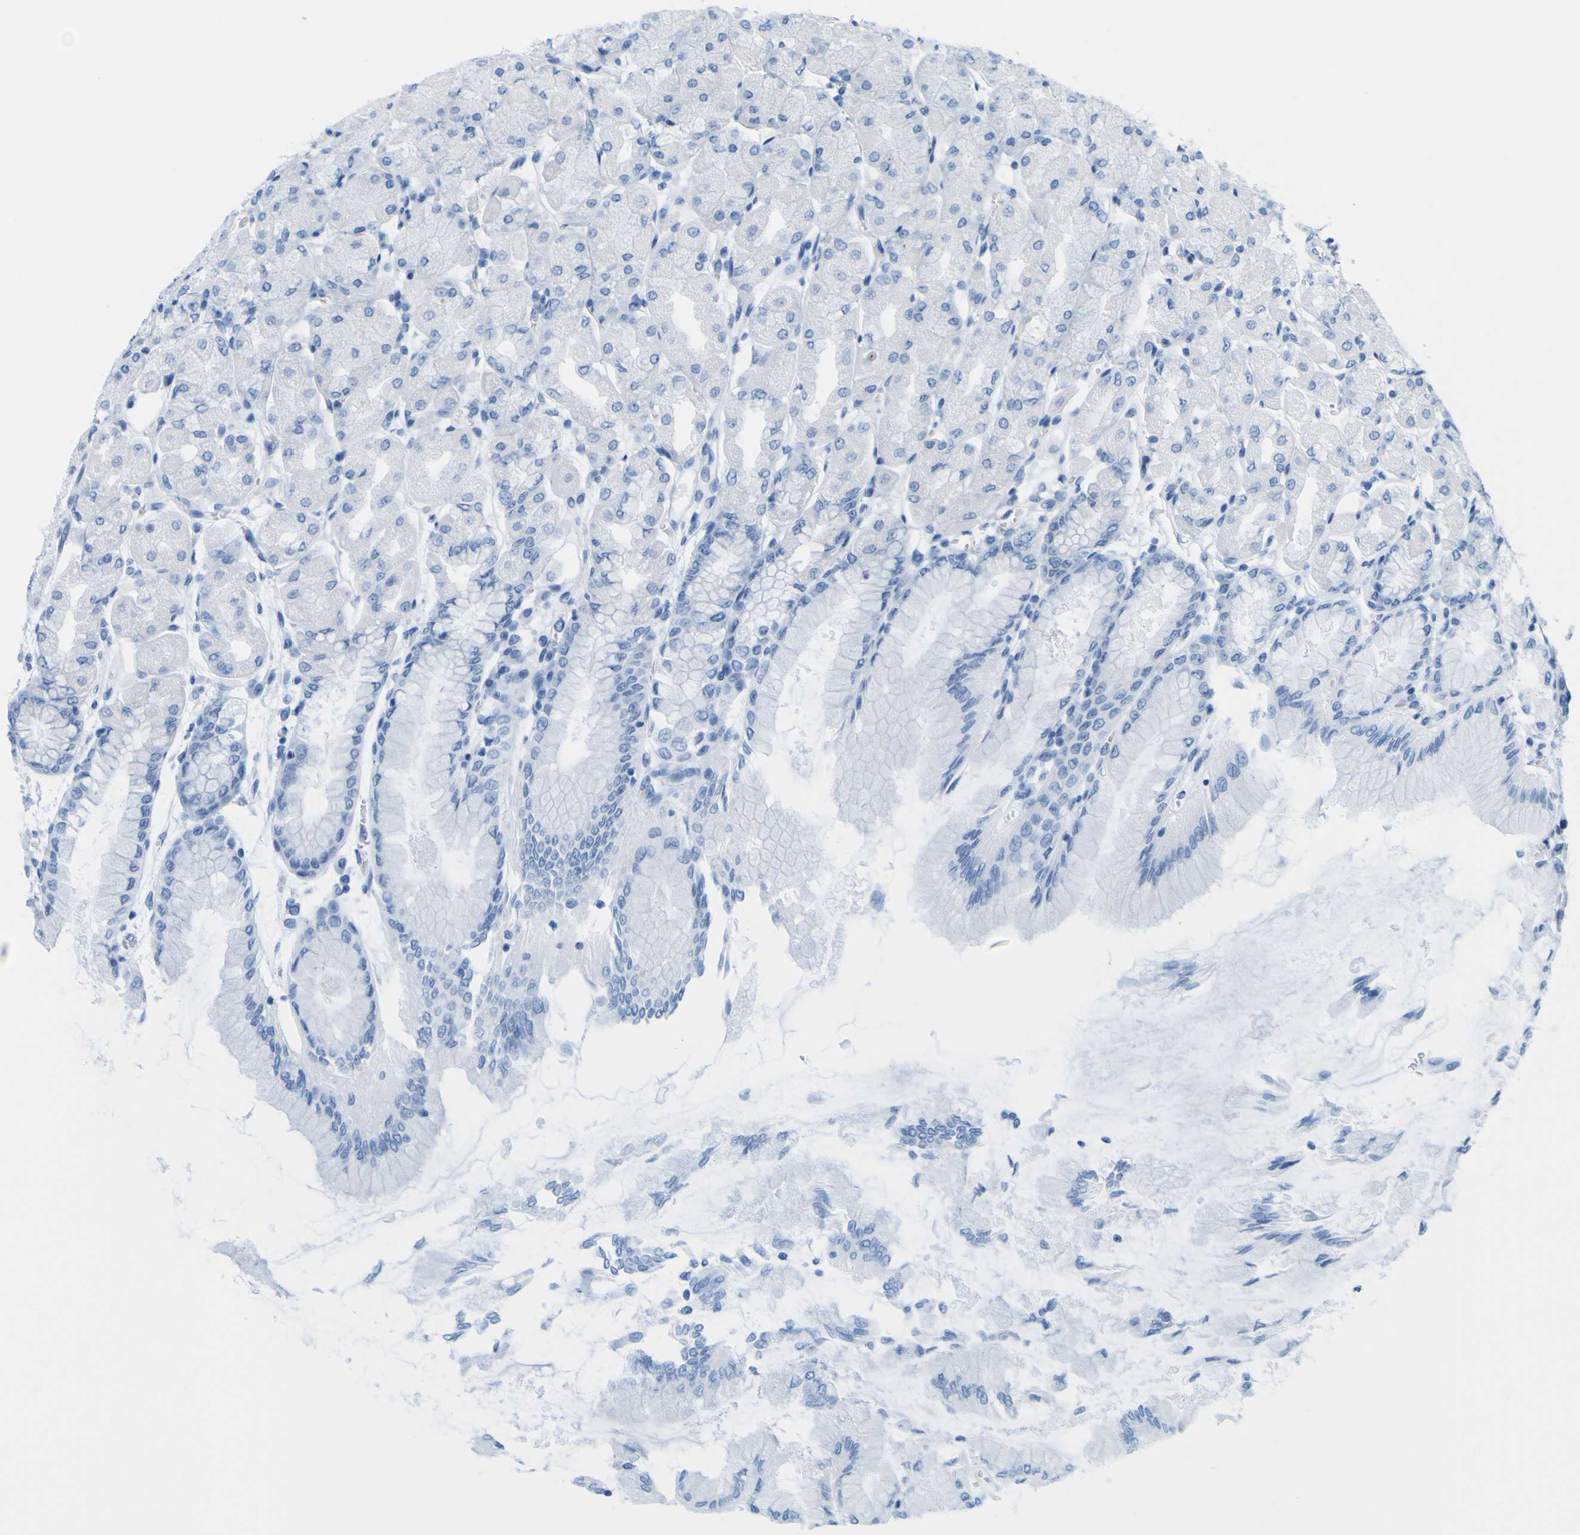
{"staining": {"intensity": "negative", "quantity": "none", "location": "none"}, "tissue": "stomach", "cell_type": "Glandular cells", "image_type": "normal", "snomed": [{"axis": "morphology", "description": "Normal tissue, NOS"}, {"axis": "topography", "description": "Stomach, upper"}], "caption": "Immunohistochemical staining of benign stomach exhibits no significant expression in glandular cells.", "gene": "JPH1", "patient": {"sex": "female", "age": 56}}